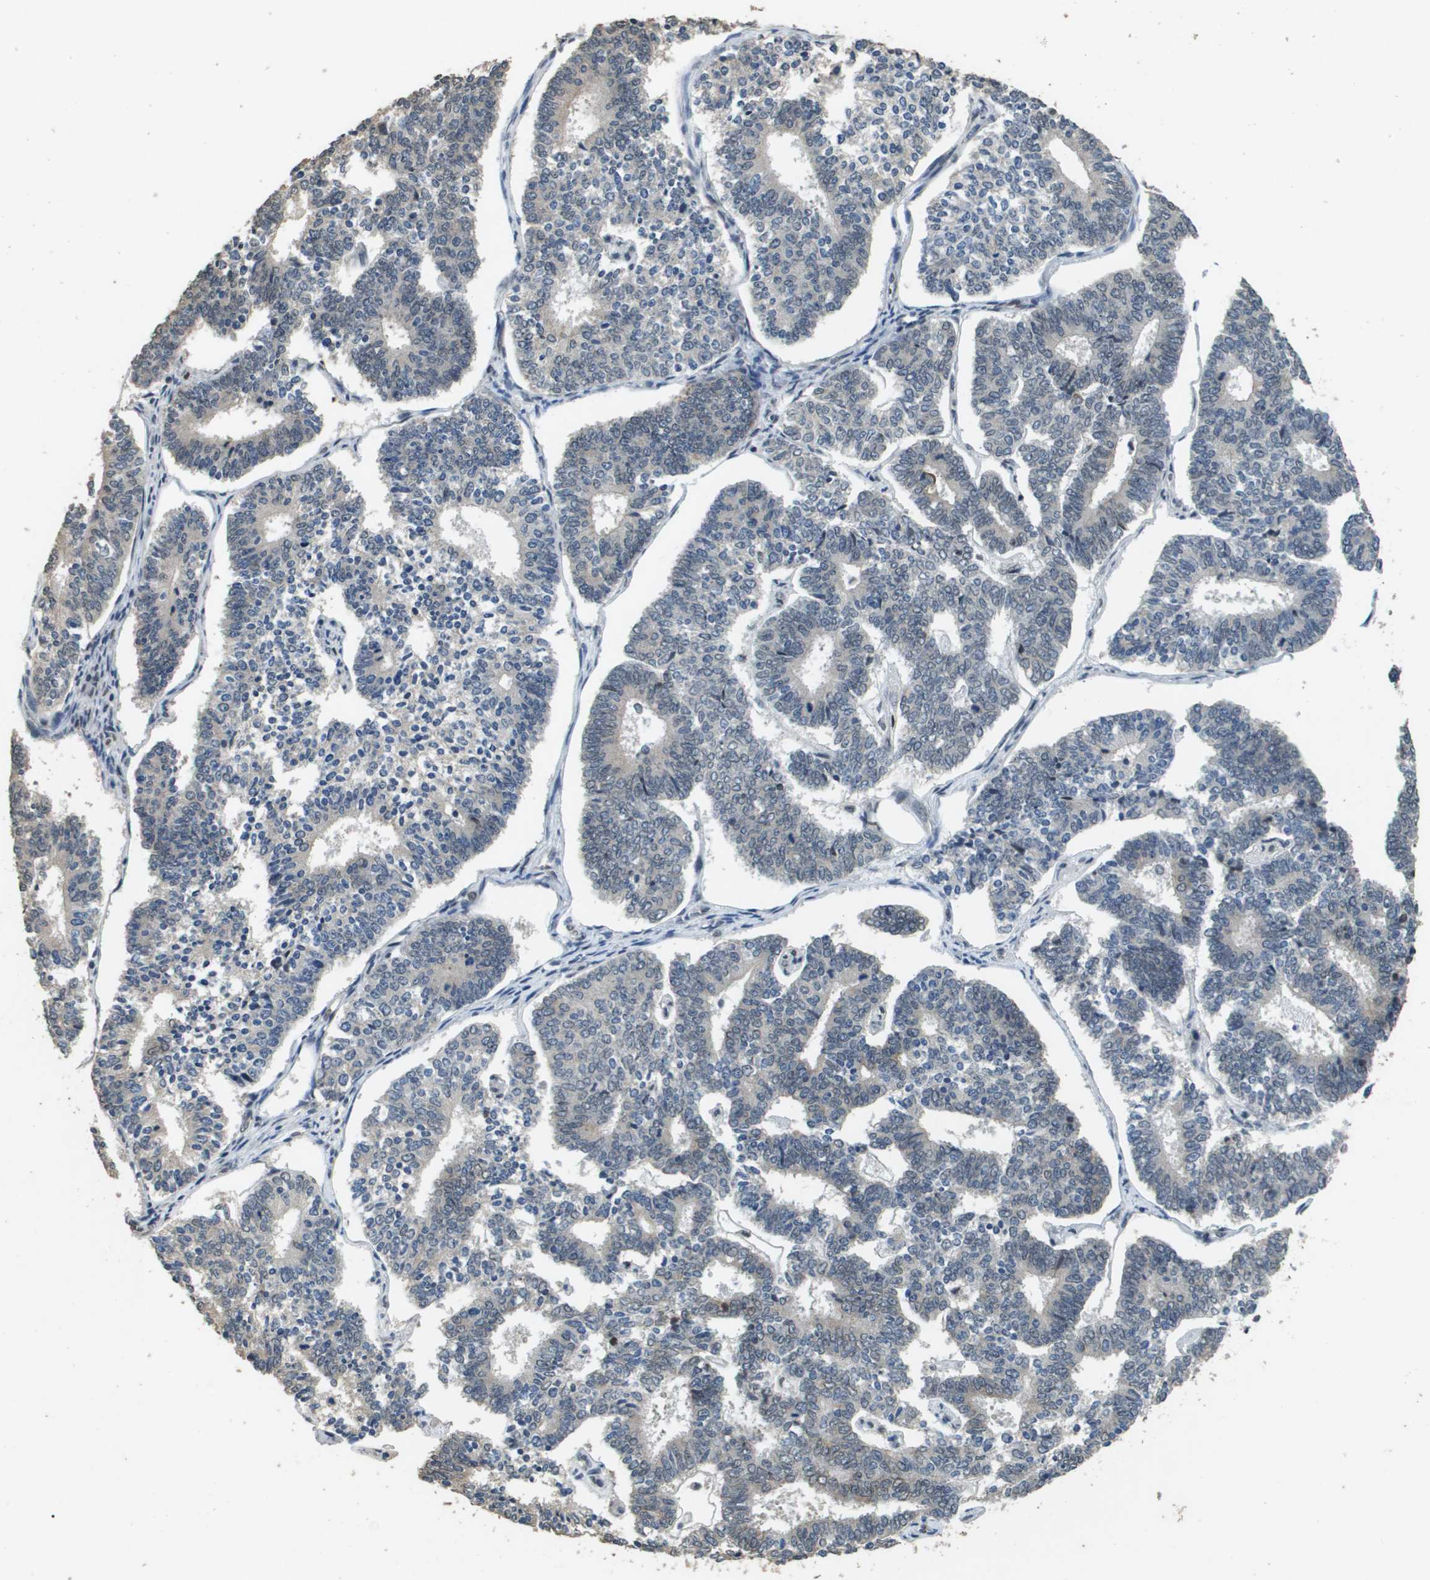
{"staining": {"intensity": "weak", "quantity": "<25%", "location": "cytoplasmic/membranous"}, "tissue": "endometrial cancer", "cell_type": "Tumor cells", "image_type": "cancer", "snomed": [{"axis": "morphology", "description": "Adenocarcinoma, NOS"}, {"axis": "topography", "description": "Endometrium"}], "caption": "Immunohistochemistry micrograph of neoplastic tissue: endometrial cancer stained with DAB shows no significant protein positivity in tumor cells.", "gene": "FANCC", "patient": {"sex": "female", "age": 70}}